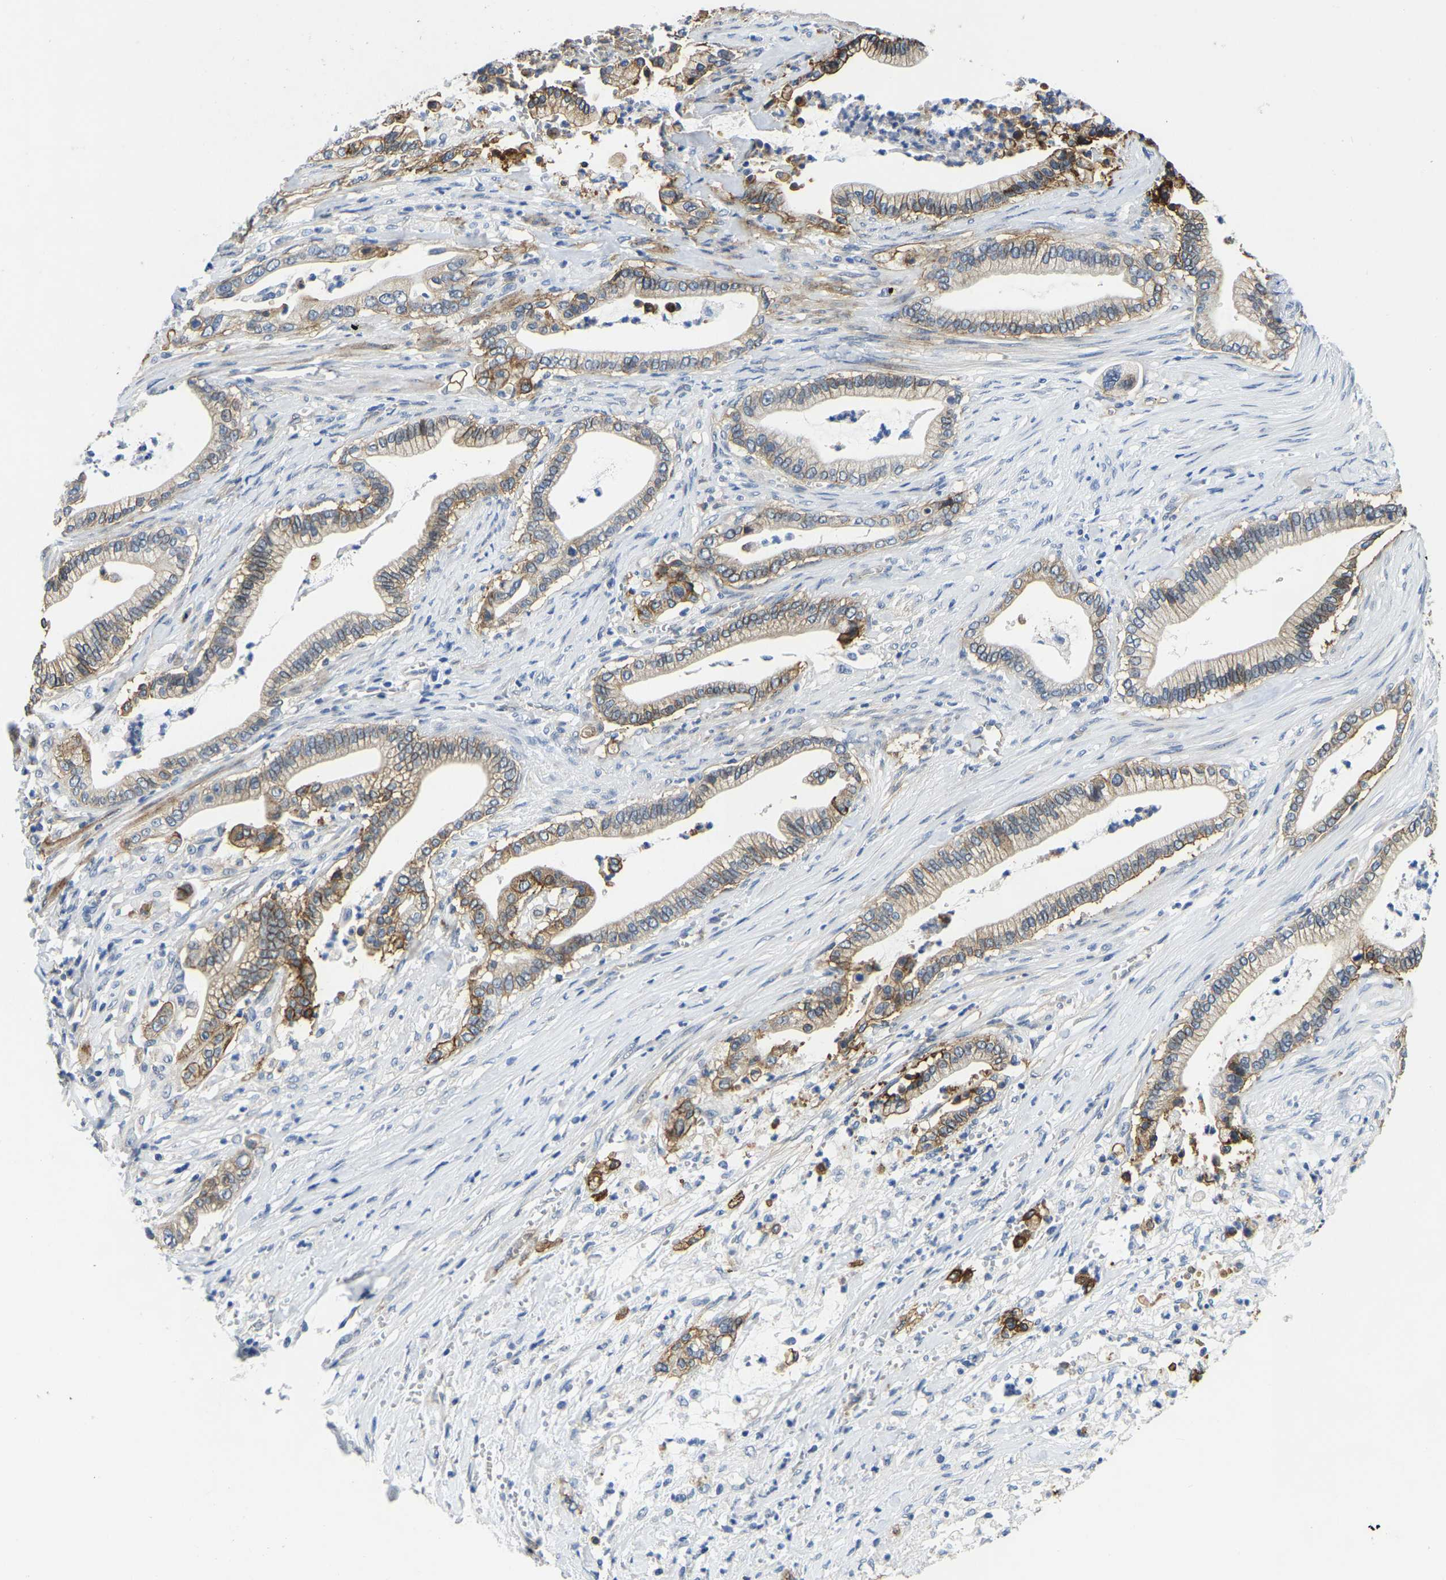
{"staining": {"intensity": "moderate", "quantity": ">75%", "location": "cytoplasmic/membranous"}, "tissue": "pancreatic cancer", "cell_type": "Tumor cells", "image_type": "cancer", "snomed": [{"axis": "morphology", "description": "Adenocarcinoma, NOS"}, {"axis": "topography", "description": "Pancreas"}], "caption": "The photomicrograph exhibits immunohistochemical staining of pancreatic cancer. There is moderate cytoplasmic/membranous expression is seen in about >75% of tumor cells. The protein of interest is shown in brown color, while the nuclei are stained blue.", "gene": "ITGA2", "patient": {"sex": "male", "age": 69}}